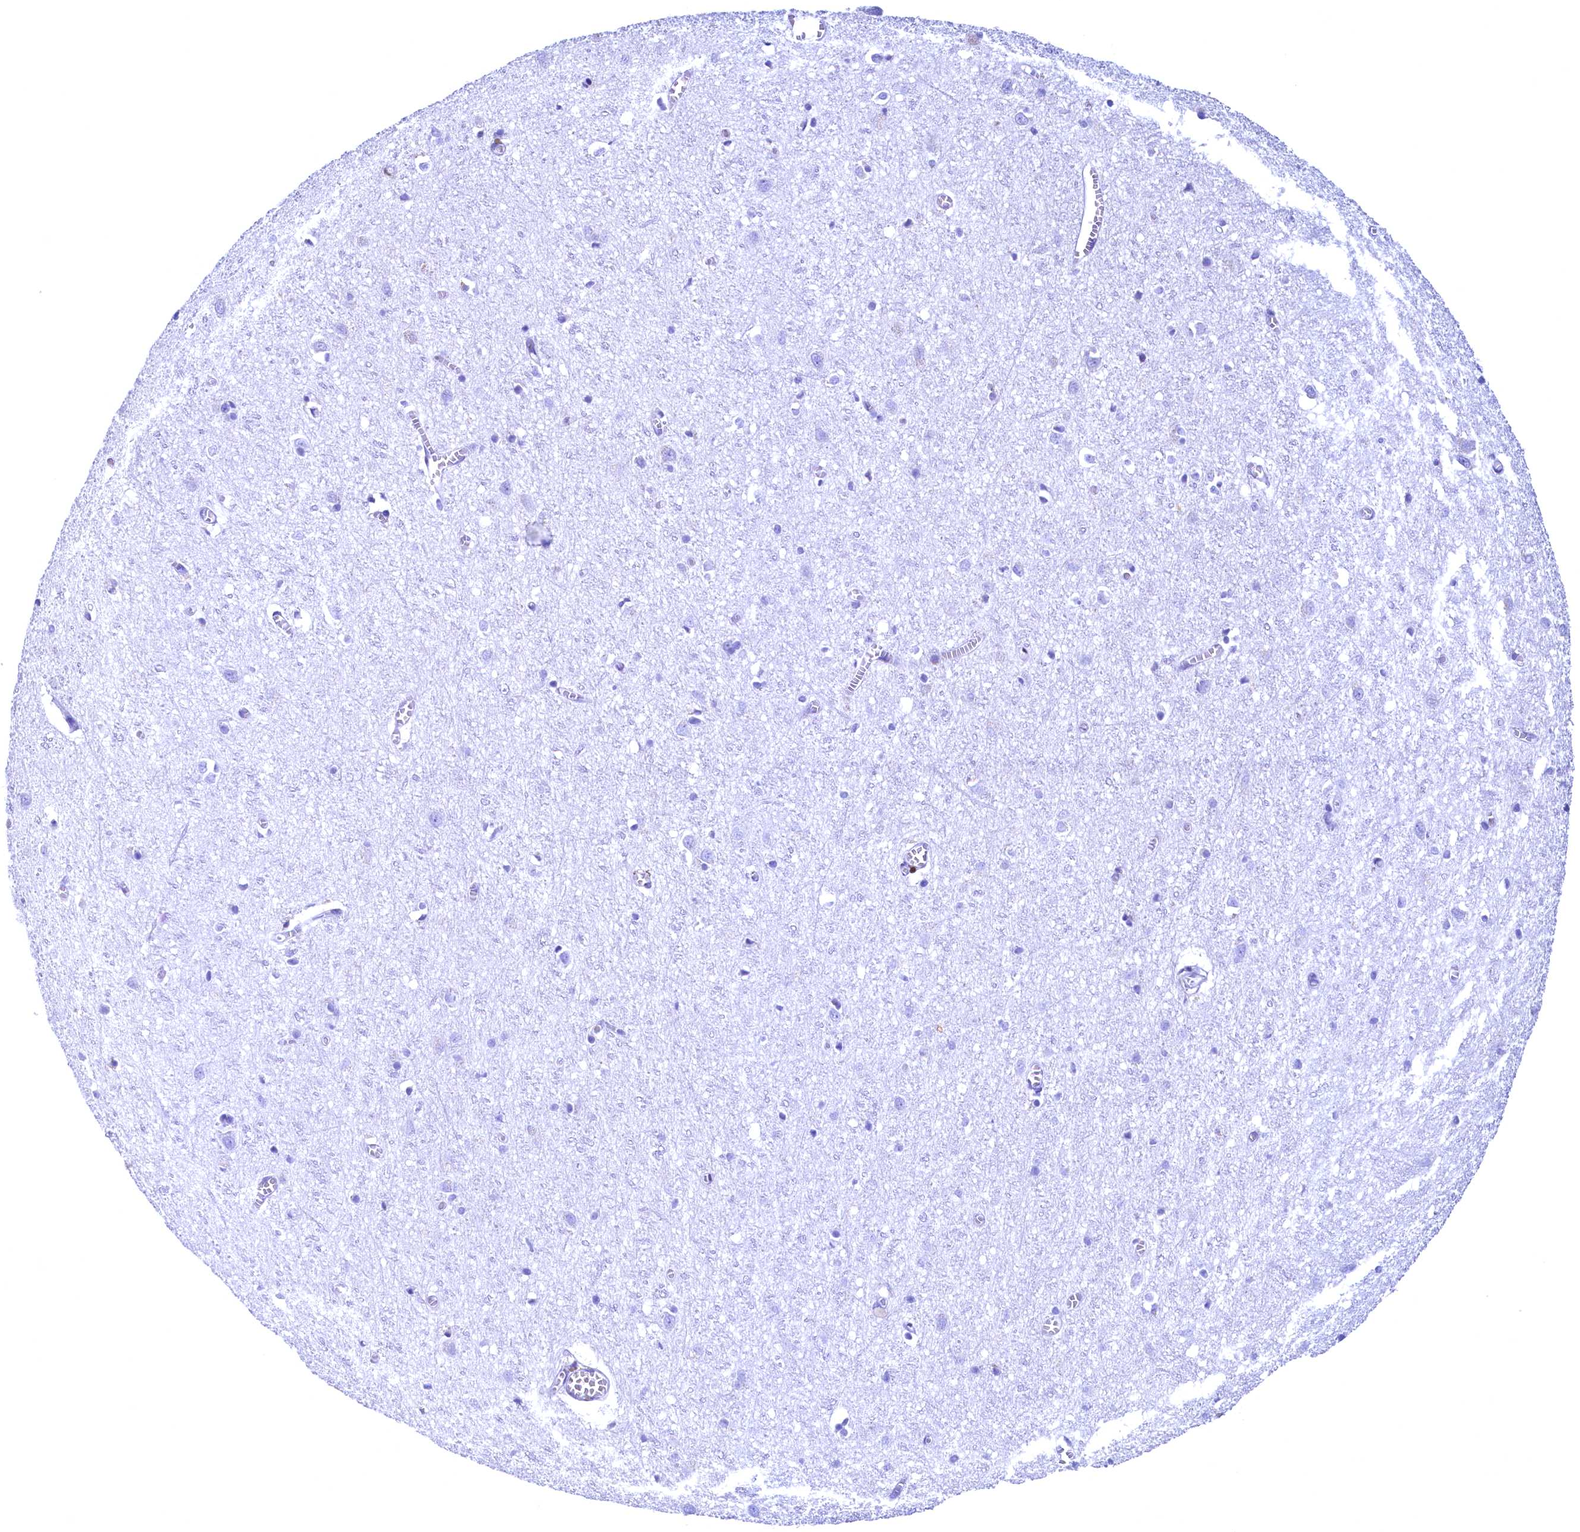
{"staining": {"intensity": "negative", "quantity": "none", "location": "none"}, "tissue": "cerebral cortex", "cell_type": "Endothelial cells", "image_type": "normal", "snomed": [{"axis": "morphology", "description": "Normal tissue, NOS"}, {"axis": "topography", "description": "Cerebral cortex"}], "caption": "IHC histopathology image of benign cerebral cortex stained for a protein (brown), which reveals no expression in endothelial cells. Brightfield microscopy of immunohistochemistry stained with DAB (brown) and hematoxylin (blue), captured at high magnification.", "gene": "FLYWCH2", "patient": {"sex": "female", "age": 64}}